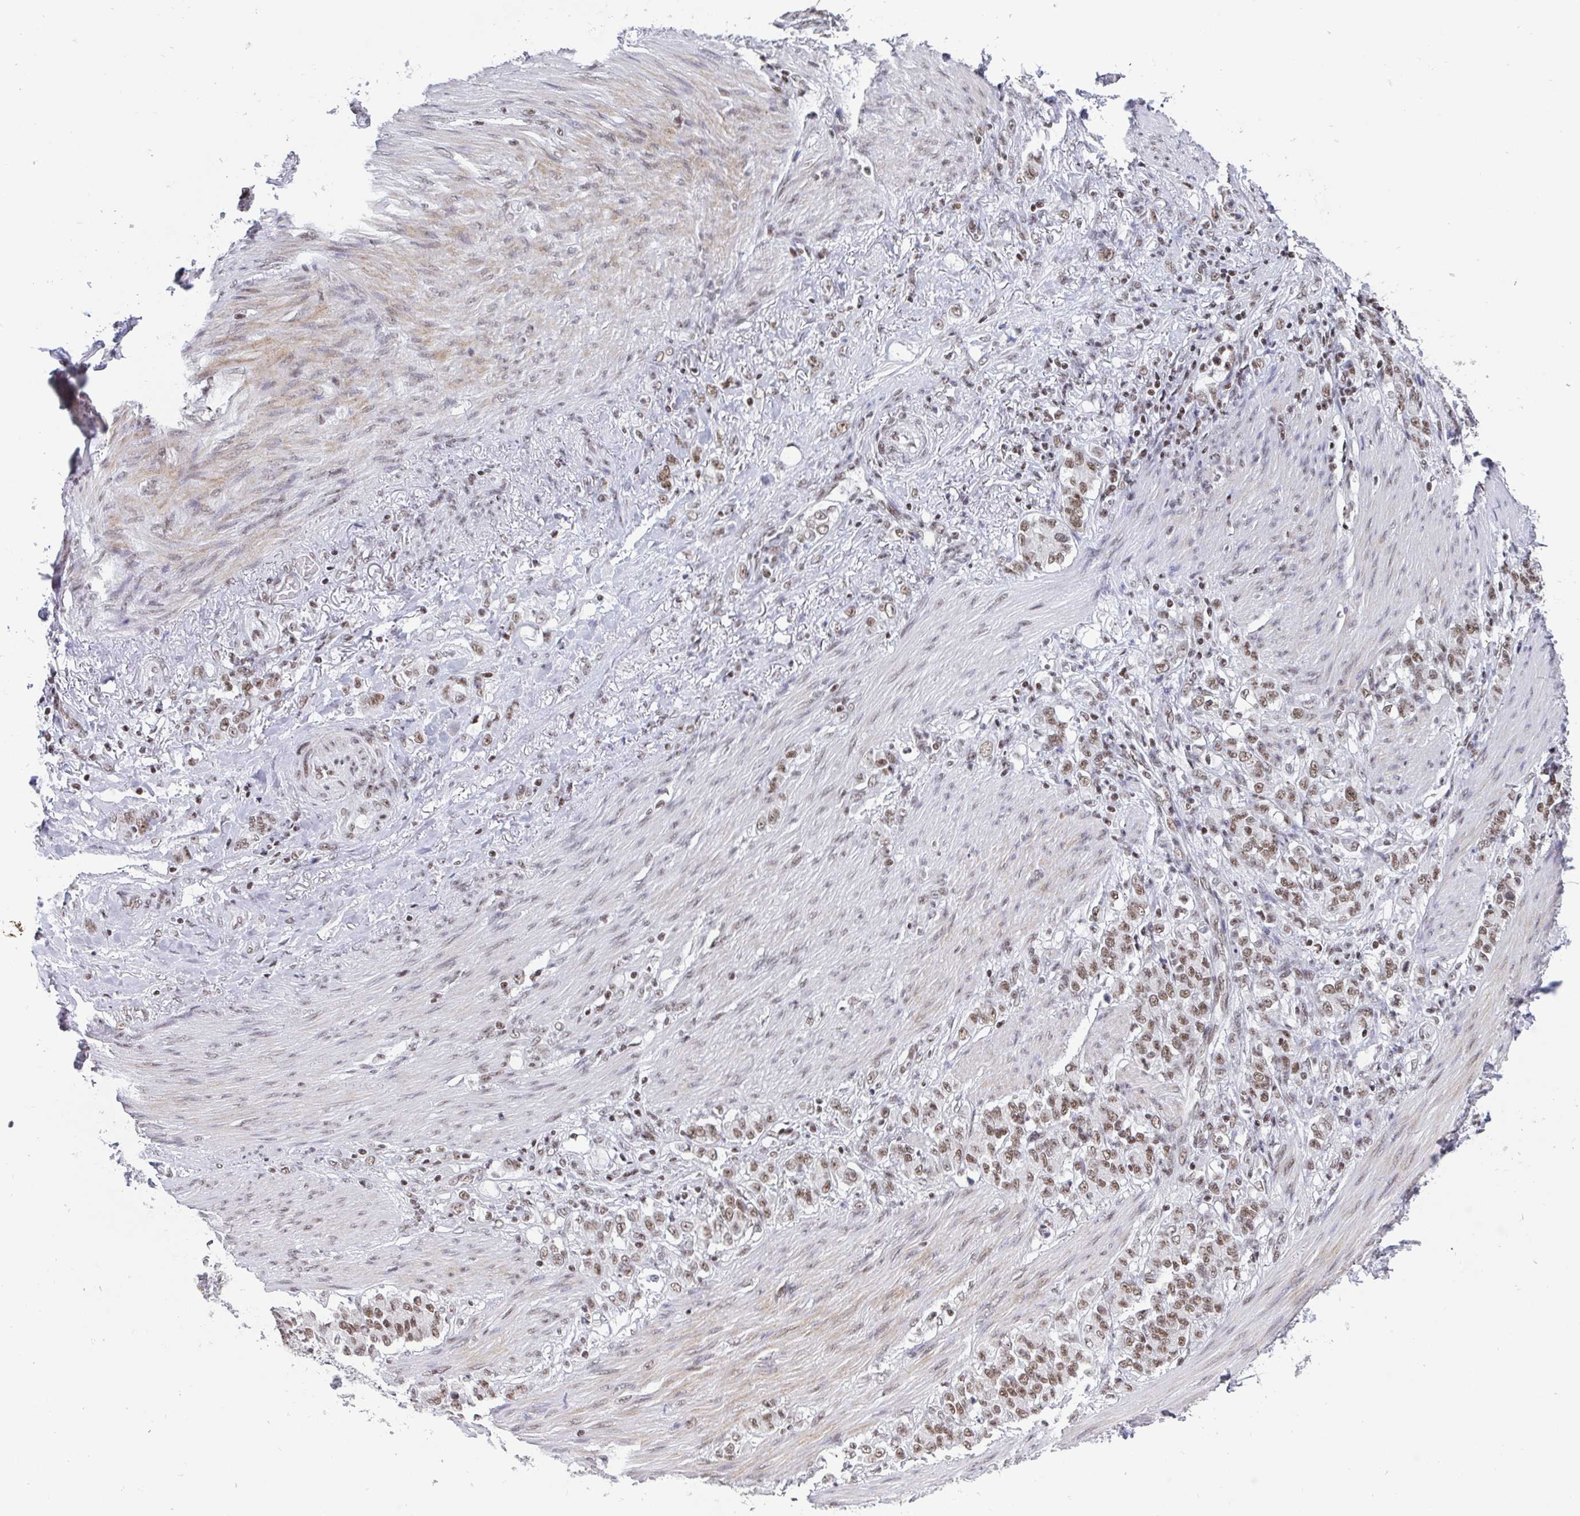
{"staining": {"intensity": "weak", "quantity": ">75%", "location": "nuclear"}, "tissue": "stomach cancer", "cell_type": "Tumor cells", "image_type": "cancer", "snomed": [{"axis": "morphology", "description": "Adenocarcinoma, NOS"}, {"axis": "topography", "description": "Stomach"}], "caption": "Stomach cancer (adenocarcinoma) tissue shows weak nuclear expression in about >75% of tumor cells, visualized by immunohistochemistry.", "gene": "CTCF", "patient": {"sex": "female", "age": 79}}